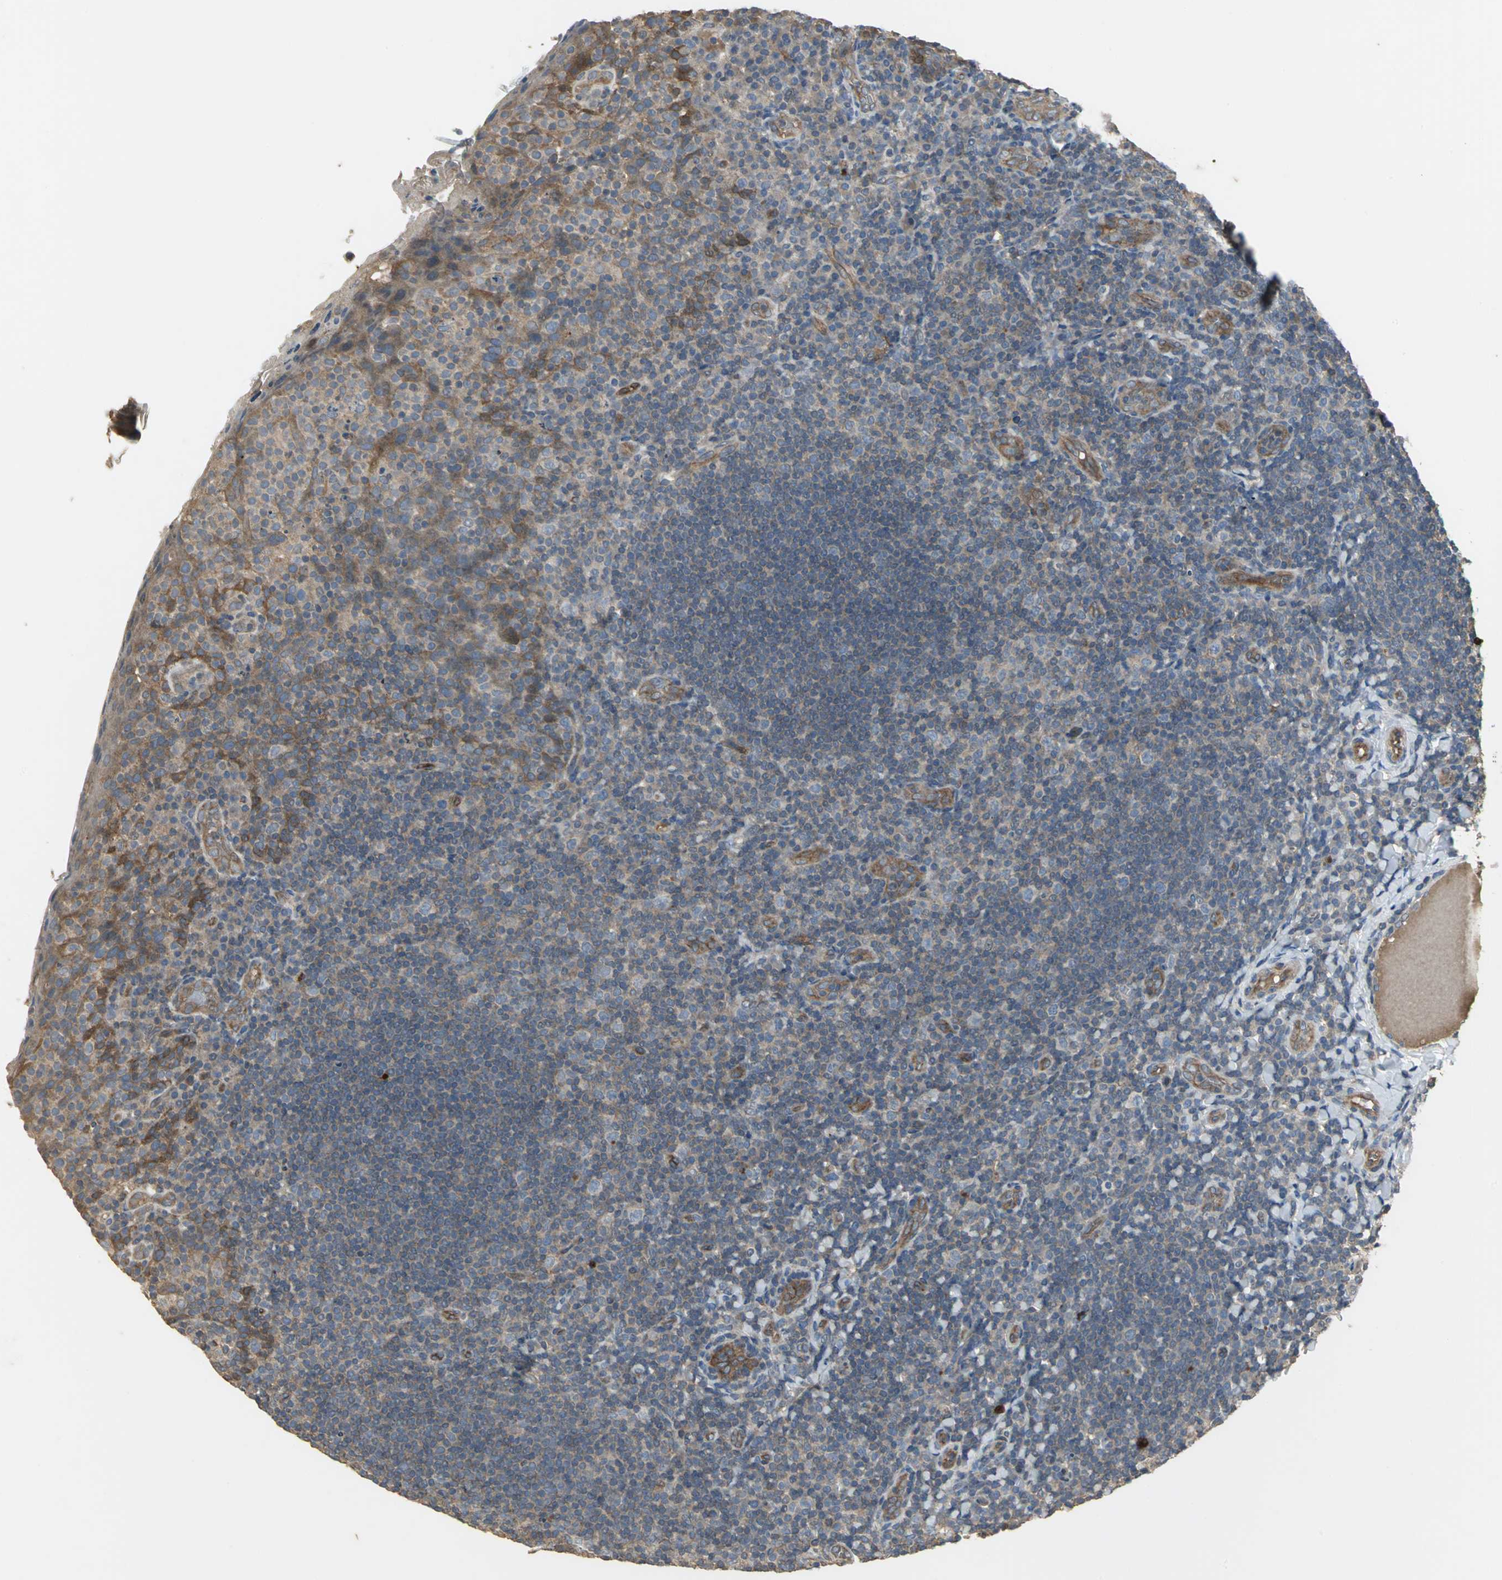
{"staining": {"intensity": "moderate", "quantity": ">75%", "location": "cytoplasmic/membranous"}, "tissue": "tonsil", "cell_type": "Germinal center cells", "image_type": "normal", "snomed": [{"axis": "morphology", "description": "Normal tissue, NOS"}, {"axis": "topography", "description": "Tonsil"}], "caption": "Tonsil stained for a protein (brown) demonstrates moderate cytoplasmic/membranous positive expression in about >75% of germinal center cells.", "gene": "MET", "patient": {"sex": "male", "age": 17}}